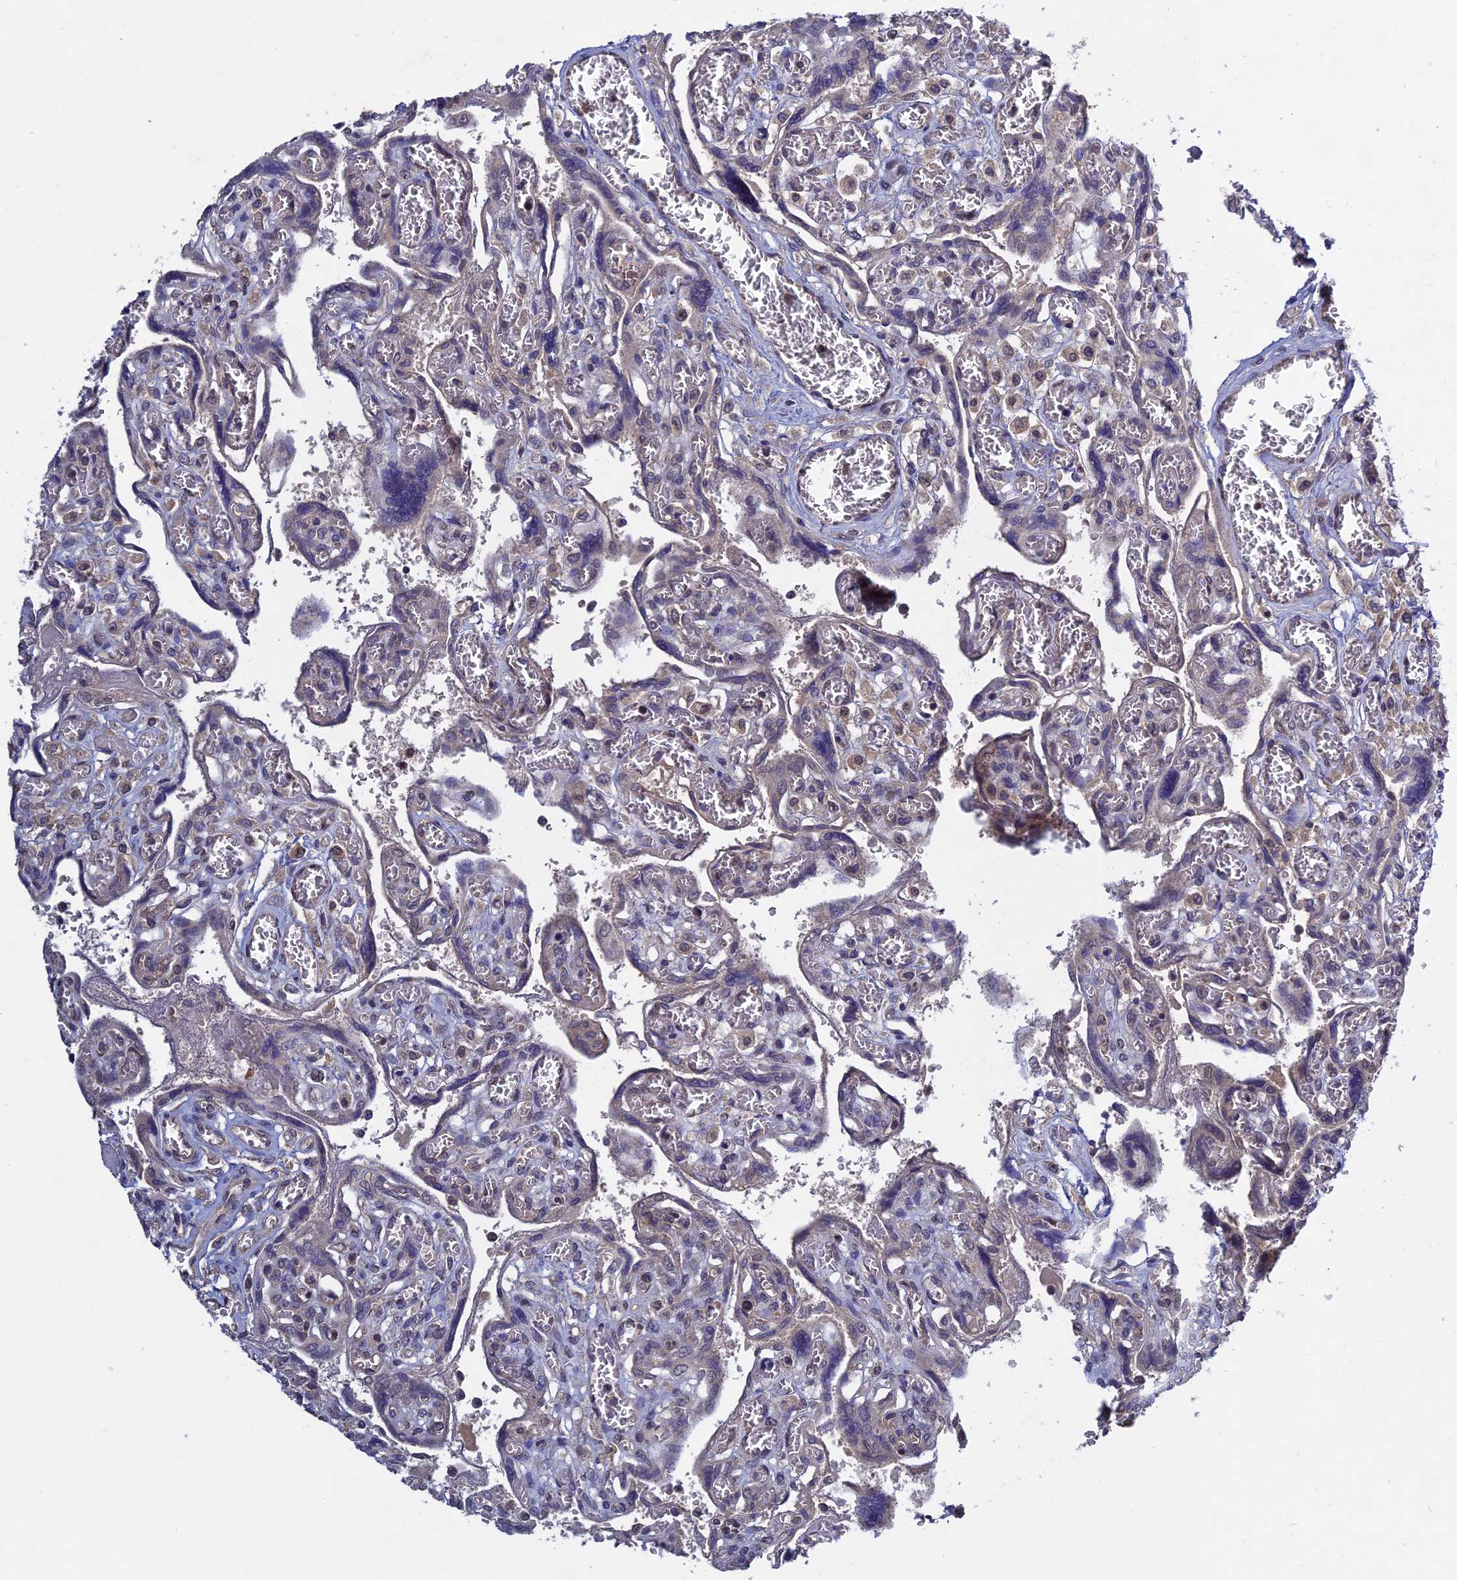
{"staining": {"intensity": "moderate", "quantity": "25%-75%", "location": "cytoplasmic/membranous"}, "tissue": "placenta", "cell_type": "Trophoblastic cells", "image_type": "normal", "snomed": [{"axis": "morphology", "description": "Normal tissue, NOS"}, {"axis": "topography", "description": "Placenta"}], "caption": "Moderate cytoplasmic/membranous expression is identified in approximately 25%-75% of trophoblastic cells in normal placenta. (brown staining indicates protein expression, while blue staining denotes nuclei).", "gene": "RAB15", "patient": {"sex": "female", "age": 39}}